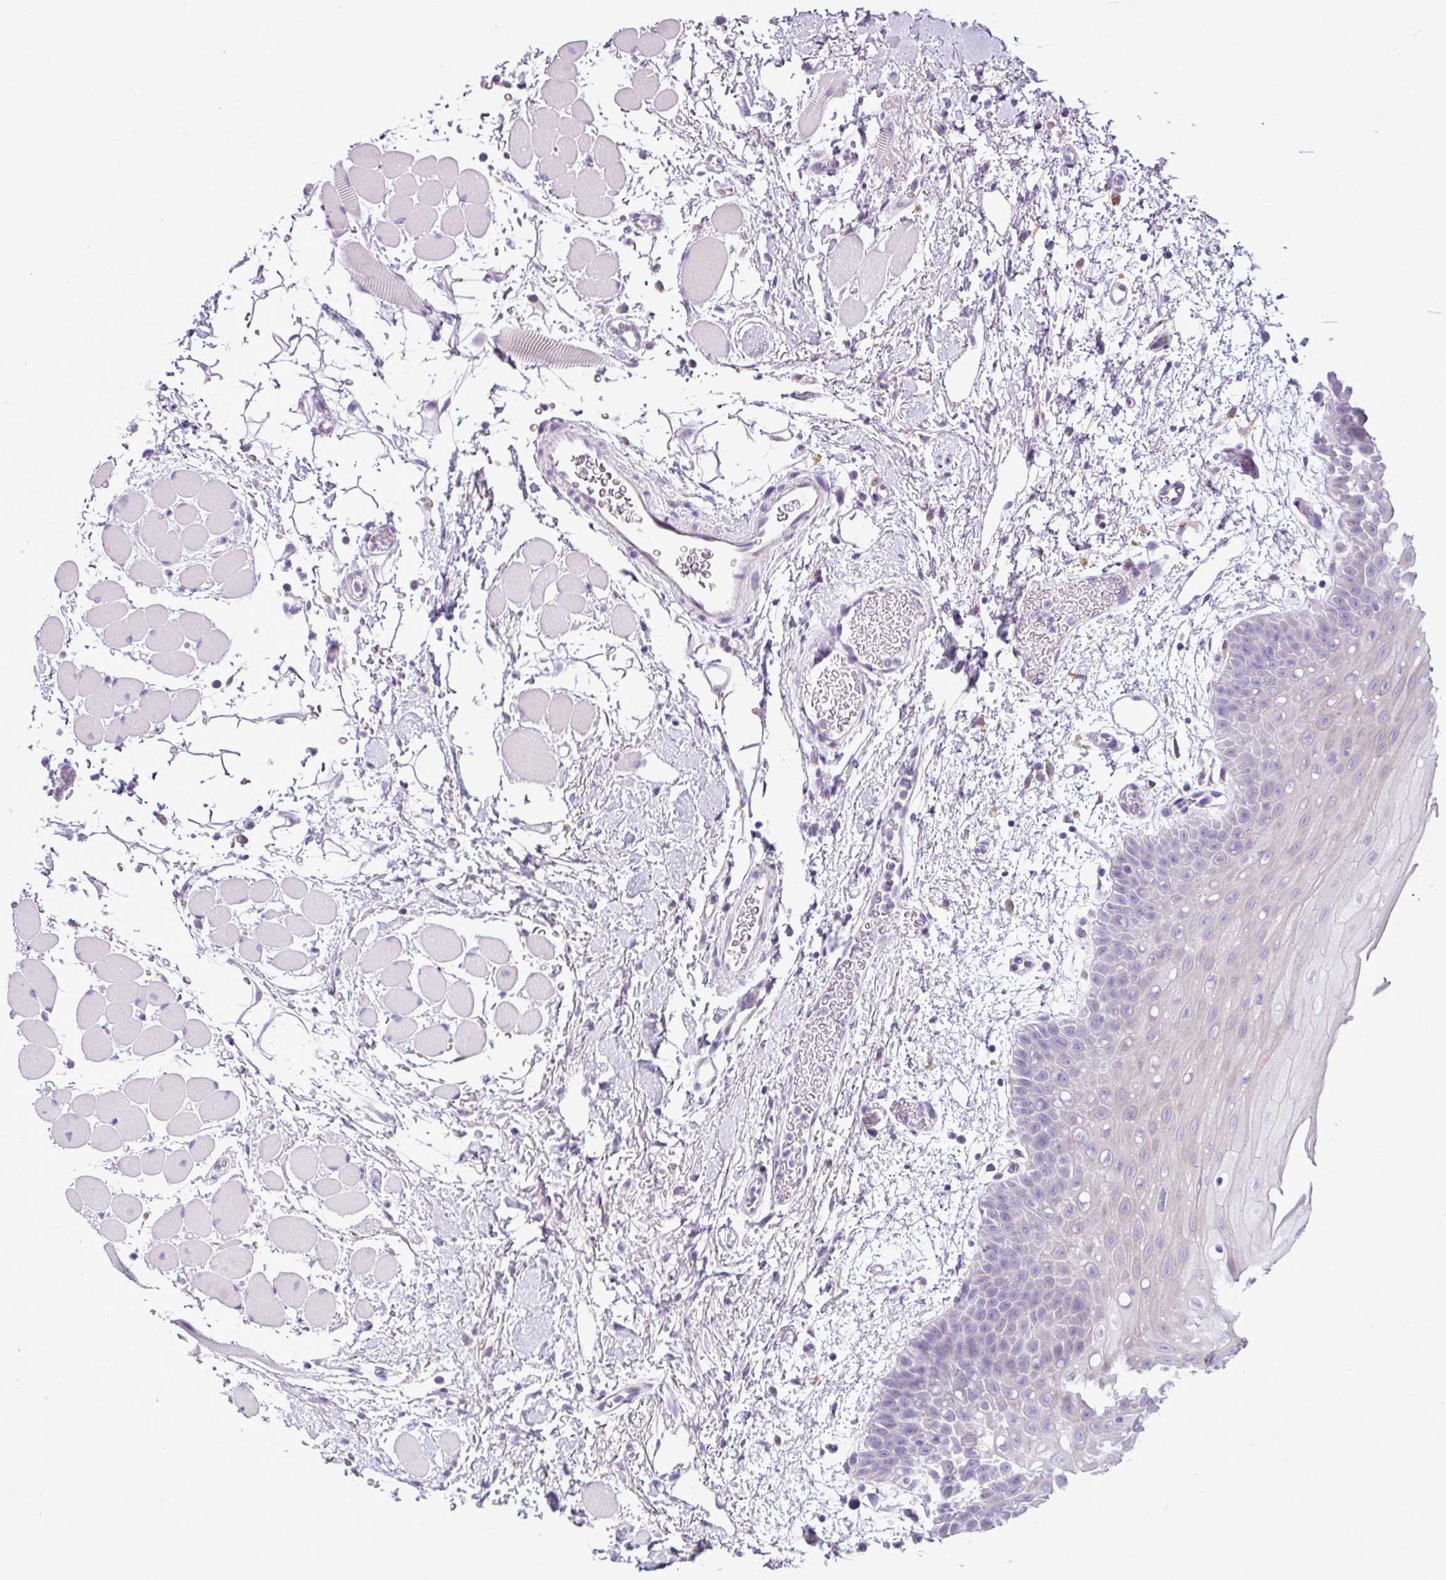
{"staining": {"intensity": "negative", "quantity": "none", "location": "none"}, "tissue": "oral mucosa", "cell_type": "Squamous epithelial cells", "image_type": "normal", "snomed": [{"axis": "morphology", "description": "Normal tissue, NOS"}, {"axis": "topography", "description": "Oral tissue"}, {"axis": "topography", "description": "Tounge, NOS"}], "caption": "Photomicrograph shows no significant protein staining in squamous epithelial cells of normal oral mucosa. Nuclei are stained in blue.", "gene": "RGS21", "patient": {"sex": "female", "age": 59}}